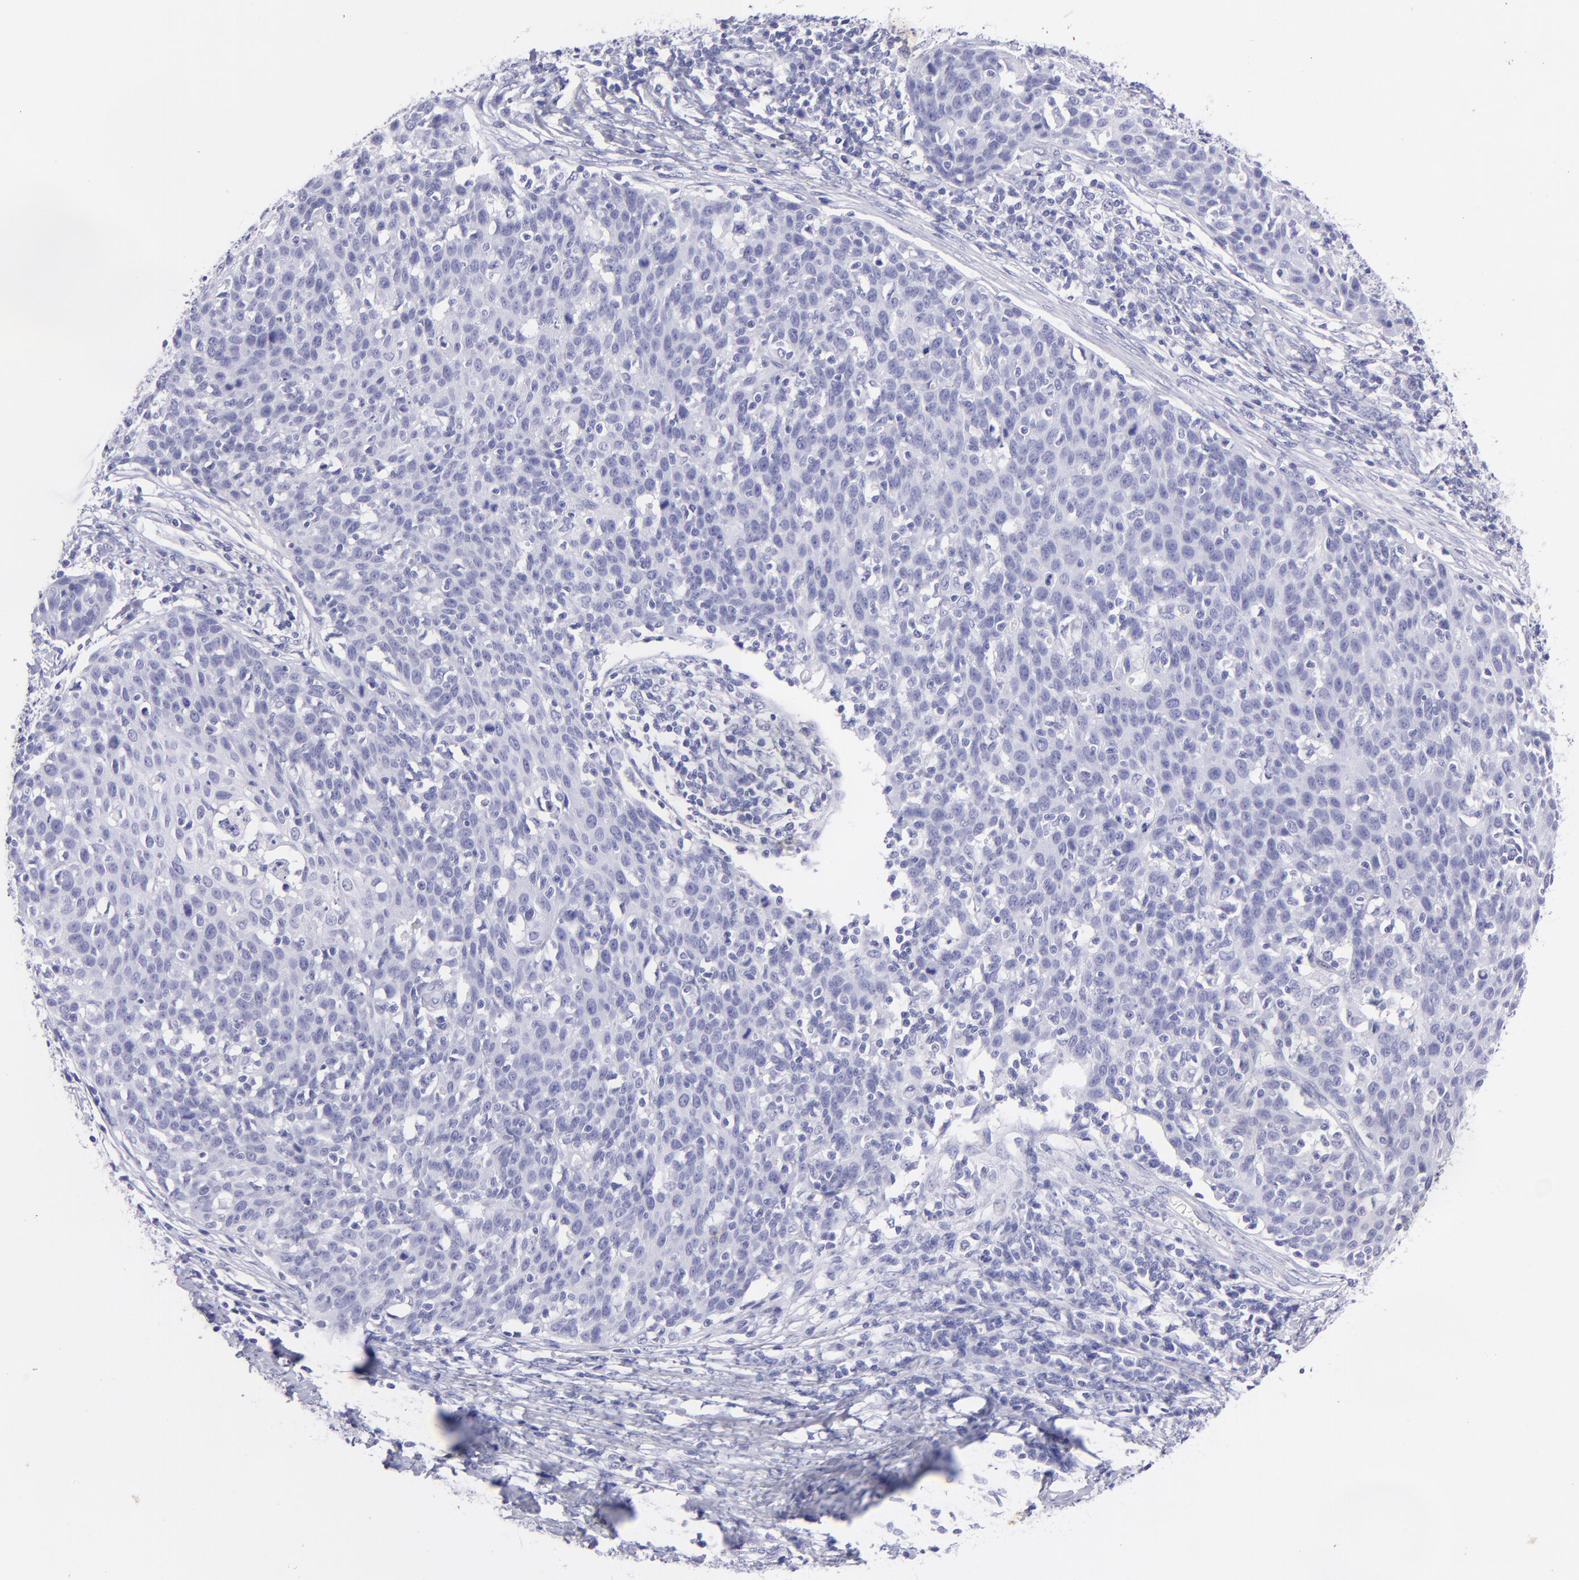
{"staining": {"intensity": "negative", "quantity": "none", "location": "none"}, "tissue": "cervical cancer", "cell_type": "Tumor cells", "image_type": "cancer", "snomed": [{"axis": "morphology", "description": "Squamous cell carcinoma, NOS"}, {"axis": "topography", "description": "Cervix"}], "caption": "Immunohistochemistry histopathology image of human cervical cancer (squamous cell carcinoma) stained for a protein (brown), which displays no positivity in tumor cells.", "gene": "PIP", "patient": {"sex": "female", "age": 38}}